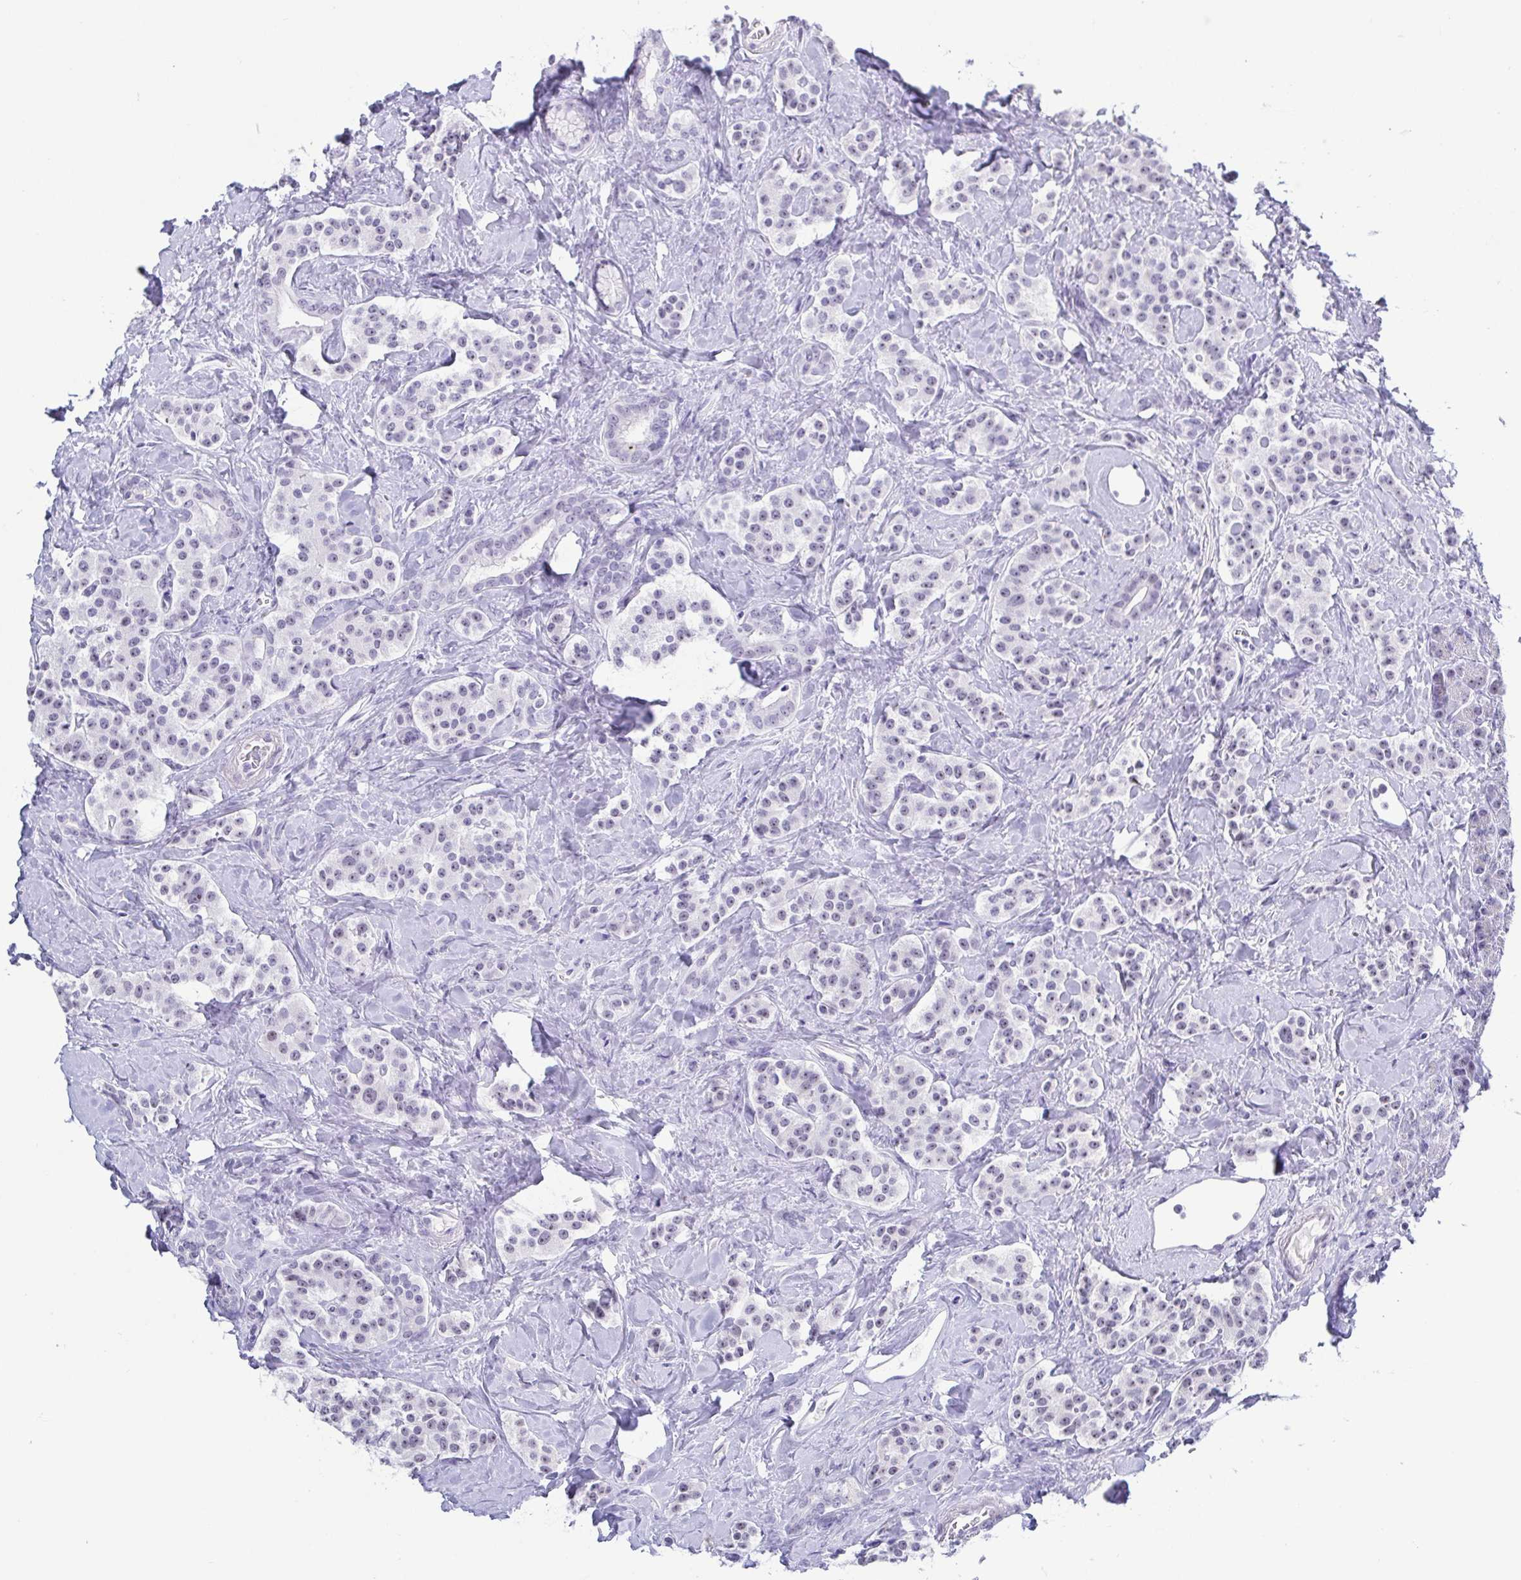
{"staining": {"intensity": "negative", "quantity": "none", "location": "none"}, "tissue": "carcinoid", "cell_type": "Tumor cells", "image_type": "cancer", "snomed": [{"axis": "morphology", "description": "Normal tissue, NOS"}, {"axis": "morphology", "description": "Carcinoid, malignant, NOS"}, {"axis": "topography", "description": "Pancreas"}], "caption": "Malignant carcinoid stained for a protein using immunohistochemistry displays no positivity tumor cells.", "gene": "BZW1", "patient": {"sex": "male", "age": 36}}